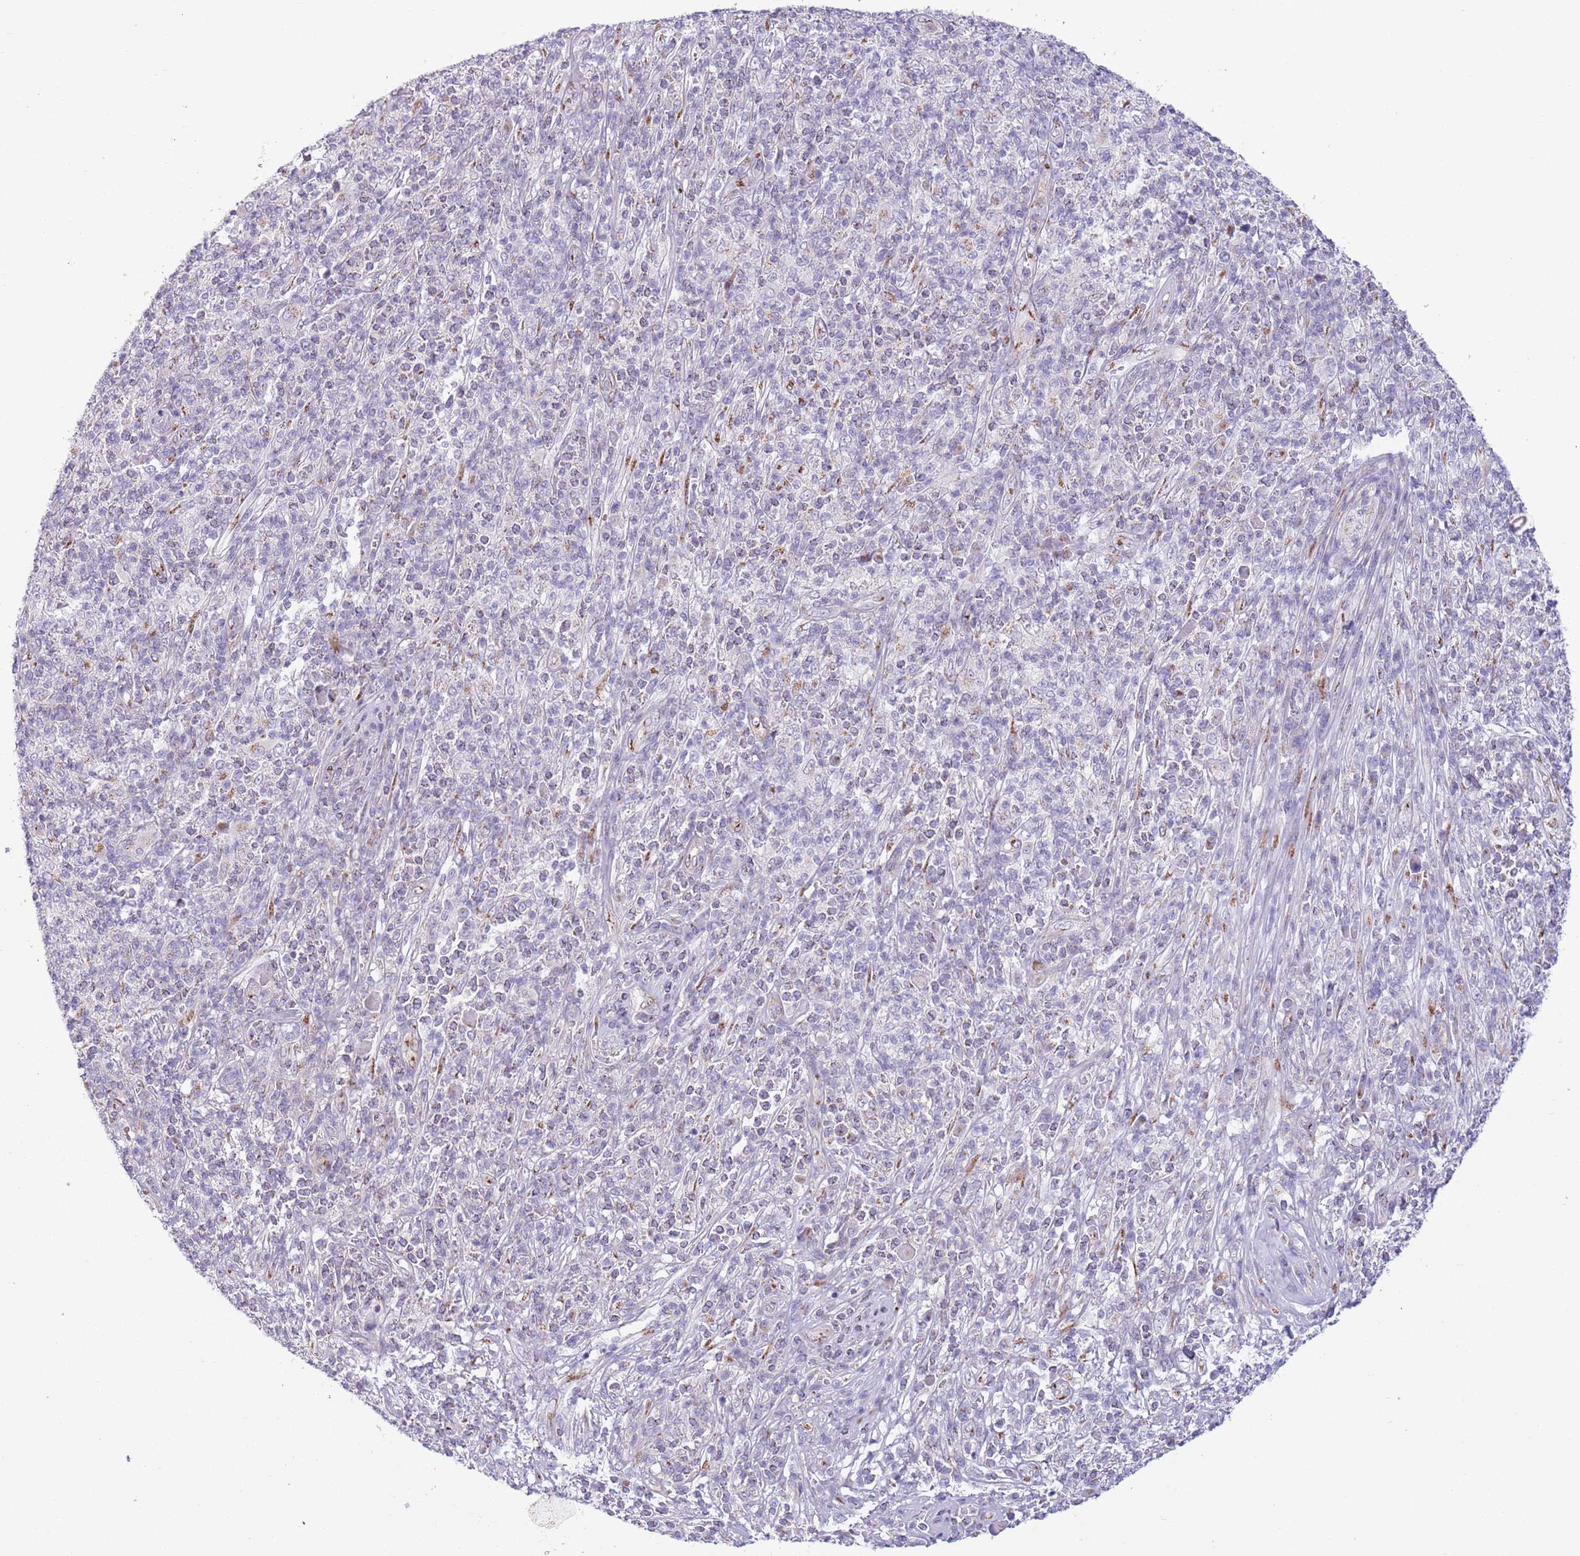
{"staining": {"intensity": "negative", "quantity": "none", "location": "none"}, "tissue": "melanoma", "cell_type": "Tumor cells", "image_type": "cancer", "snomed": [{"axis": "morphology", "description": "Malignant melanoma, NOS"}, {"axis": "topography", "description": "Skin"}], "caption": "Immunohistochemistry micrograph of neoplastic tissue: human melanoma stained with DAB (3,3'-diaminobenzidine) demonstrates no significant protein positivity in tumor cells.", "gene": "C20orf96", "patient": {"sex": "male", "age": 66}}